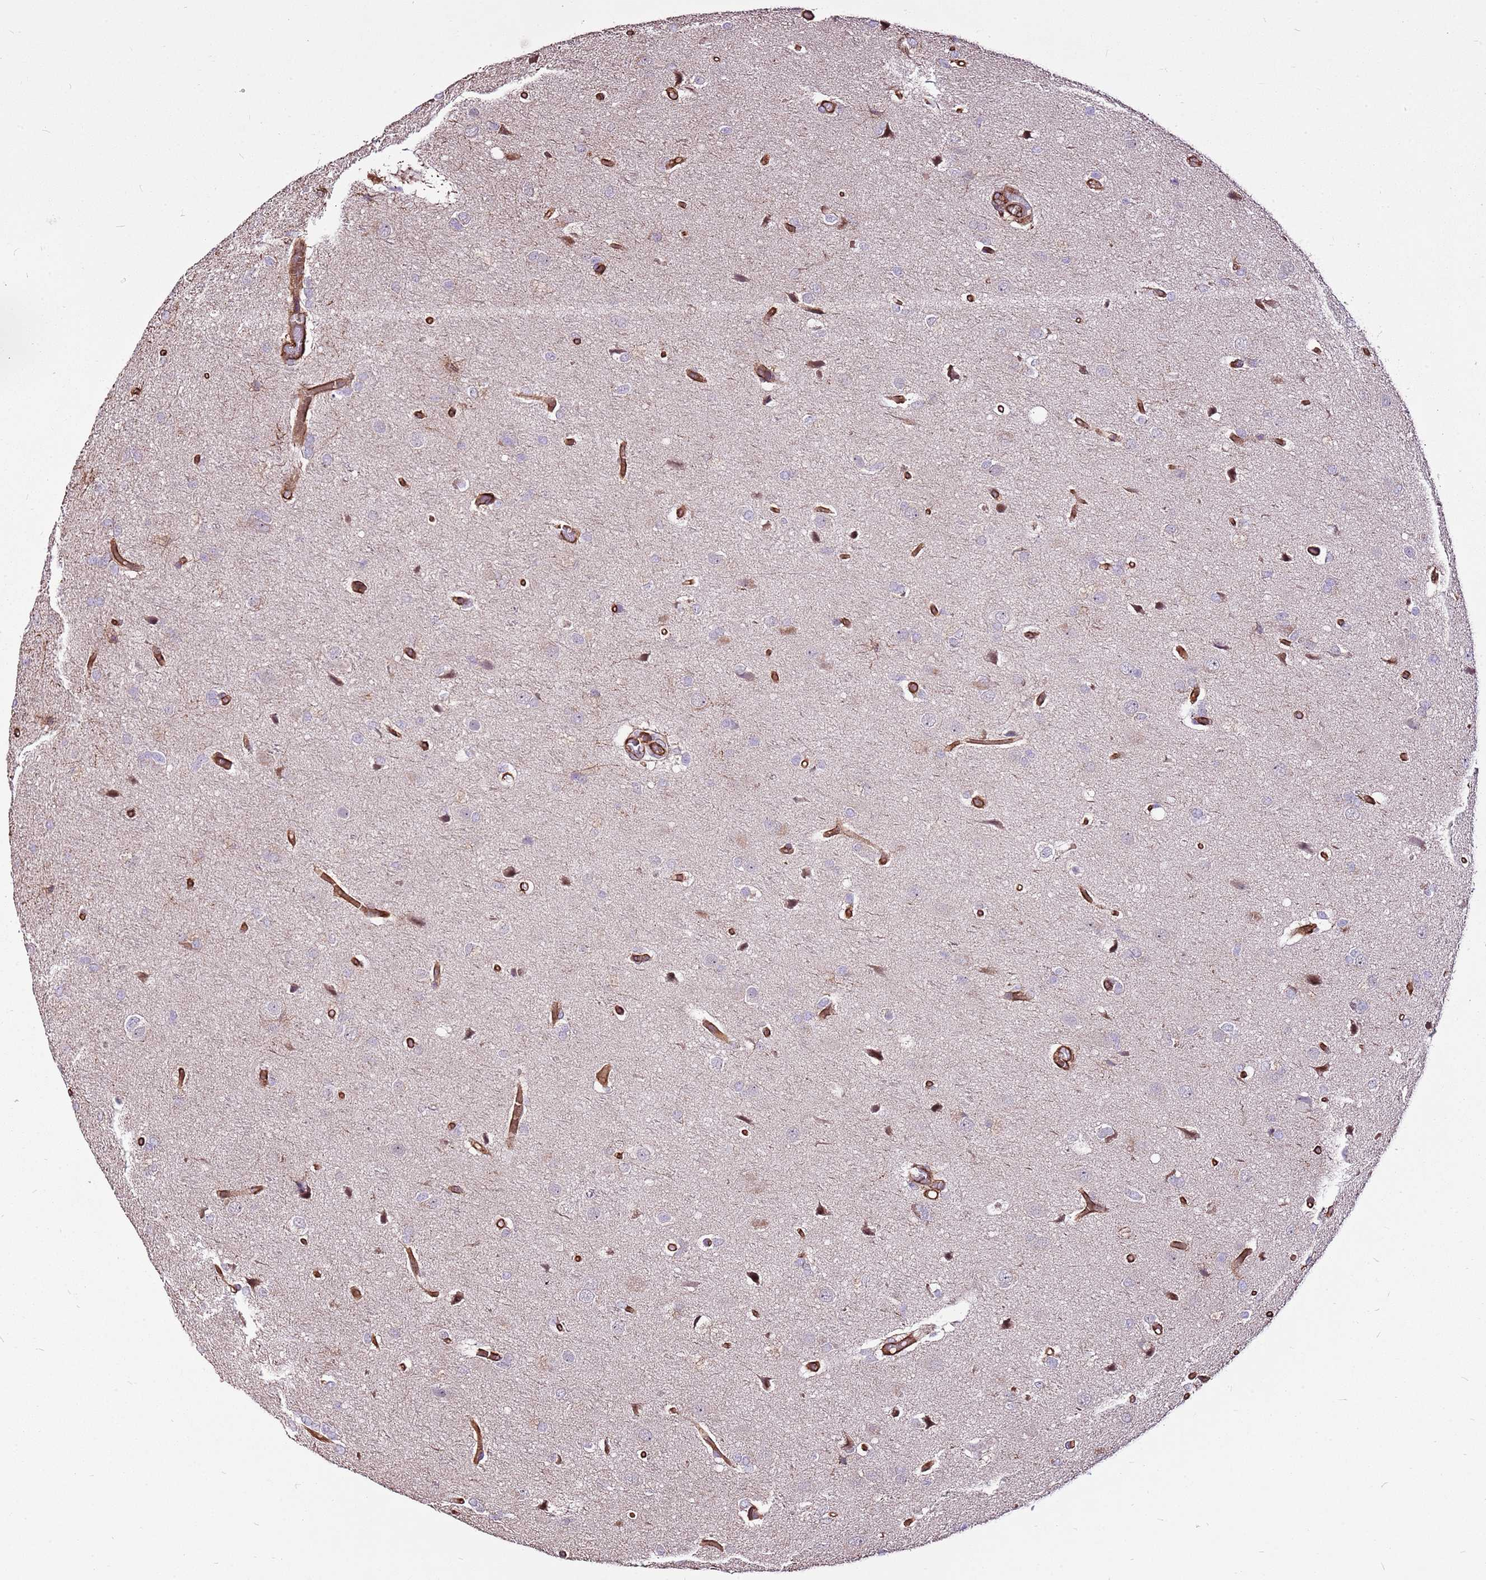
{"staining": {"intensity": "negative", "quantity": "none", "location": "none"}, "tissue": "glioma", "cell_type": "Tumor cells", "image_type": "cancer", "snomed": [{"axis": "morphology", "description": "Glioma, malignant, High grade"}, {"axis": "topography", "description": "Brain"}], "caption": "Image shows no significant protein expression in tumor cells of glioma.", "gene": "ZNF827", "patient": {"sex": "female", "age": 74}}